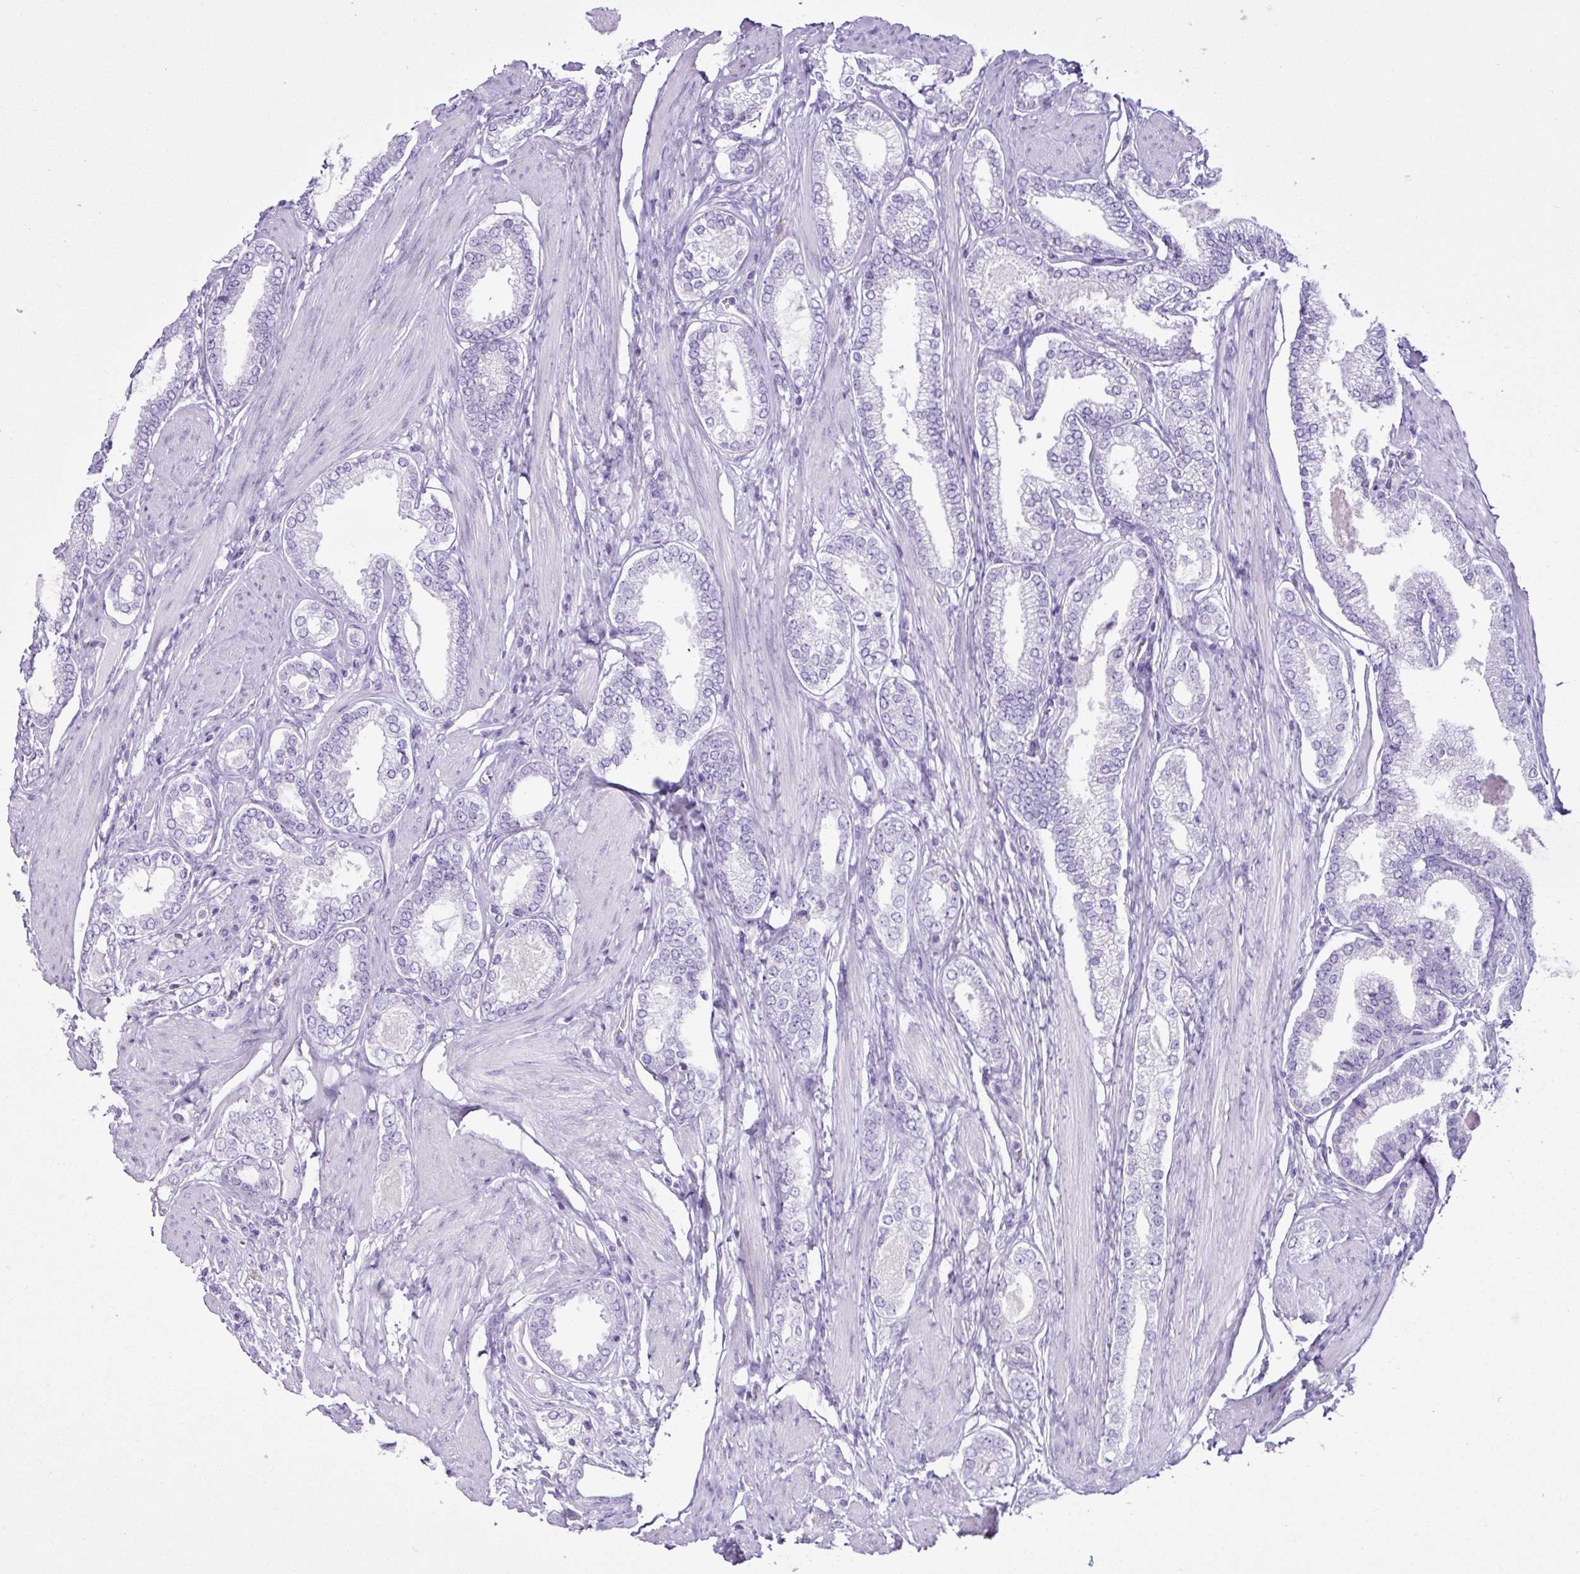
{"staining": {"intensity": "negative", "quantity": "none", "location": "none"}, "tissue": "prostate cancer", "cell_type": "Tumor cells", "image_type": "cancer", "snomed": [{"axis": "morphology", "description": "Adenocarcinoma, High grade"}, {"axis": "topography", "description": "Prostate"}], "caption": "This is an immunohistochemistry histopathology image of human high-grade adenocarcinoma (prostate). There is no expression in tumor cells.", "gene": "LILRB4", "patient": {"sex": "male", "age": 71}}